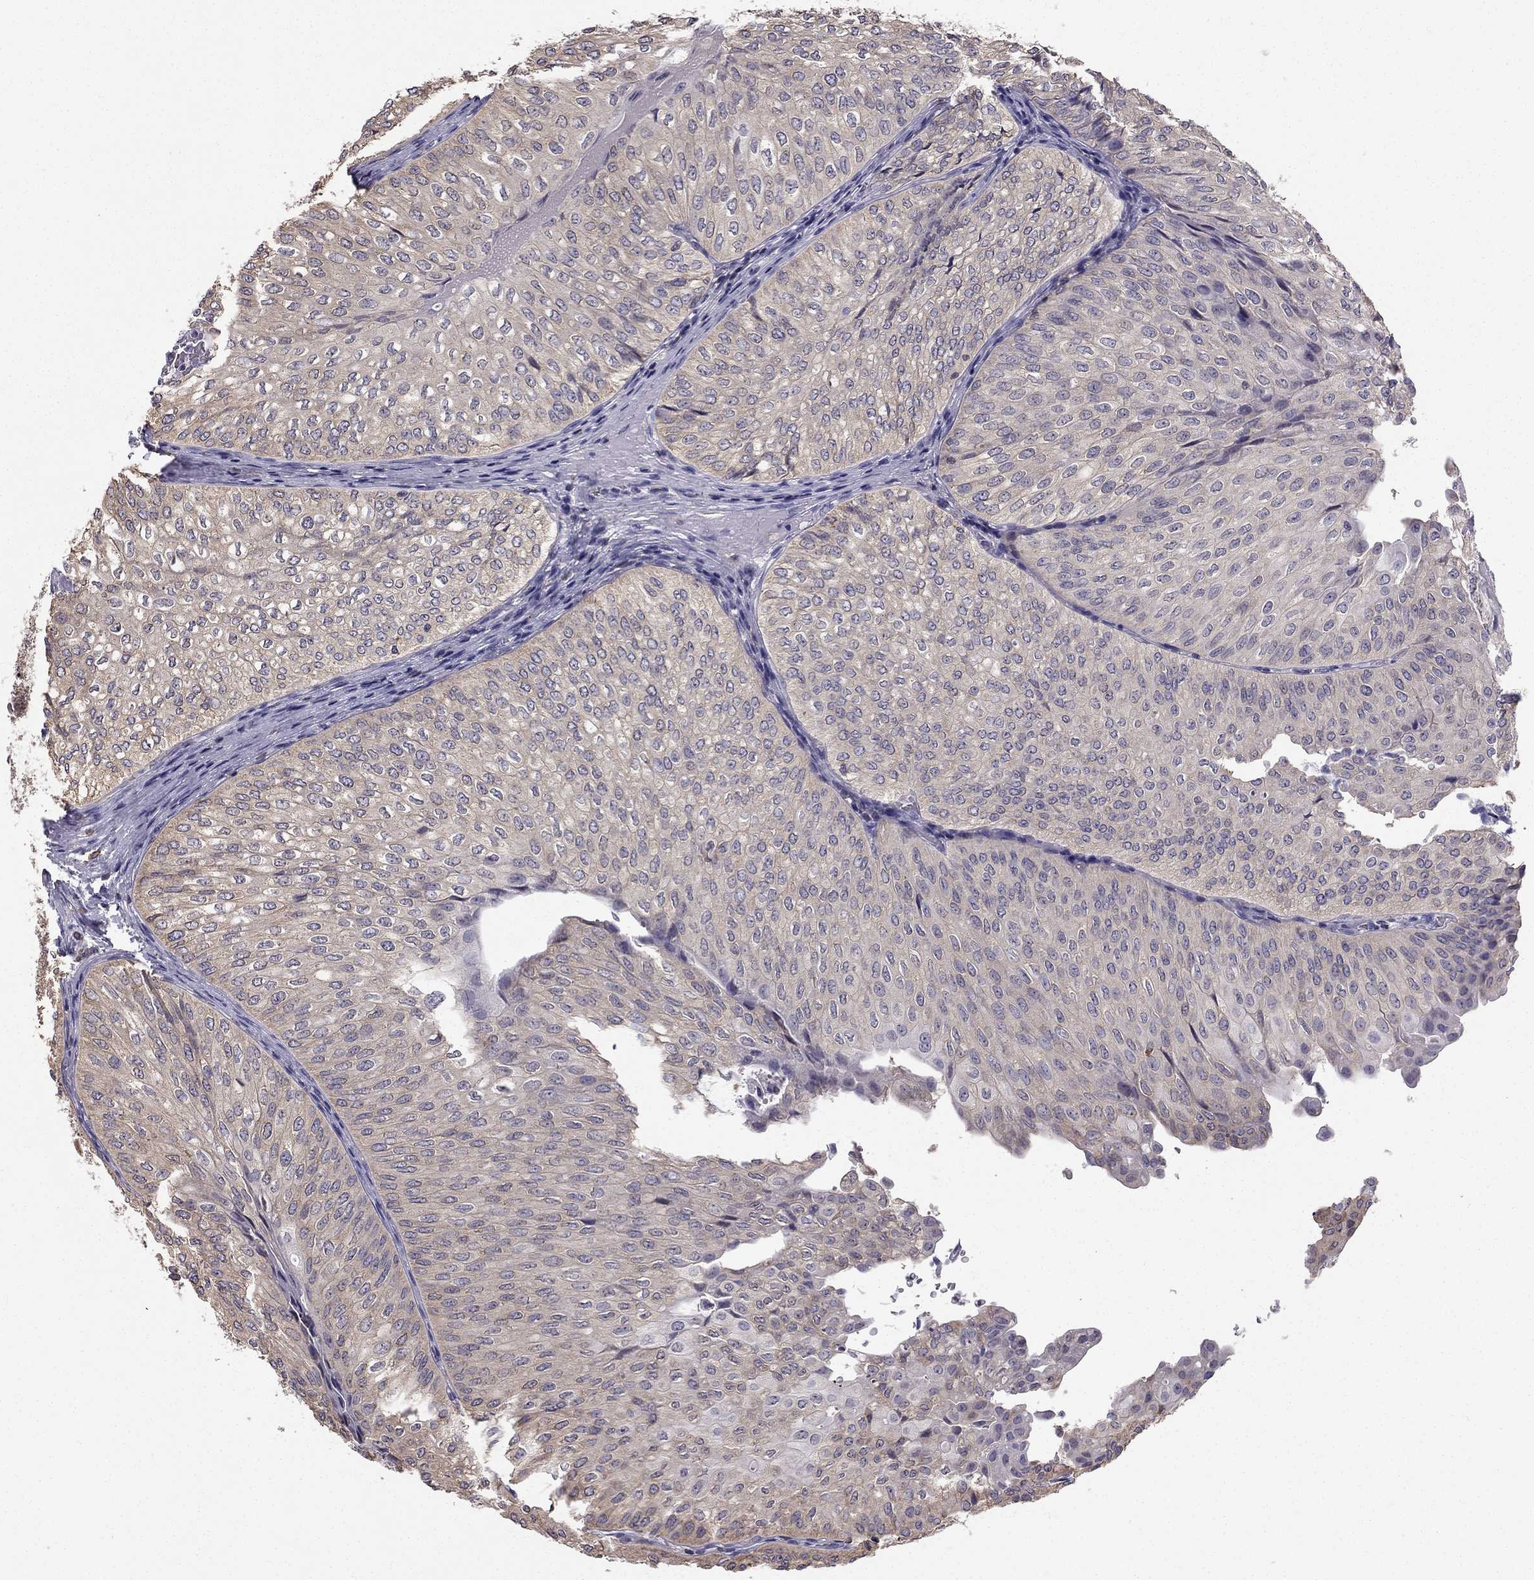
{"staining": {"intensity": "weak", "quantity": ">75%", "location": "cytoplasmic/membranous"}, "tissue": "urothelial cancer", "cell_type": "Tumor cells", "image_type": "cancer", "snomed": [{"axis": "morphology", "description": "Urothelial carcinoma, NOS"}, {"axis": "topography", "description": "Urinary bladder"}], "caption": "Immunohistochemical staining of transitional cell carcinoma demonstrates low levels of weak cytoplasmic/membranous protein expression in about >75% of tumor cells.", "gene": "CCK", "patient": {"sex": "male", "age": 62}}